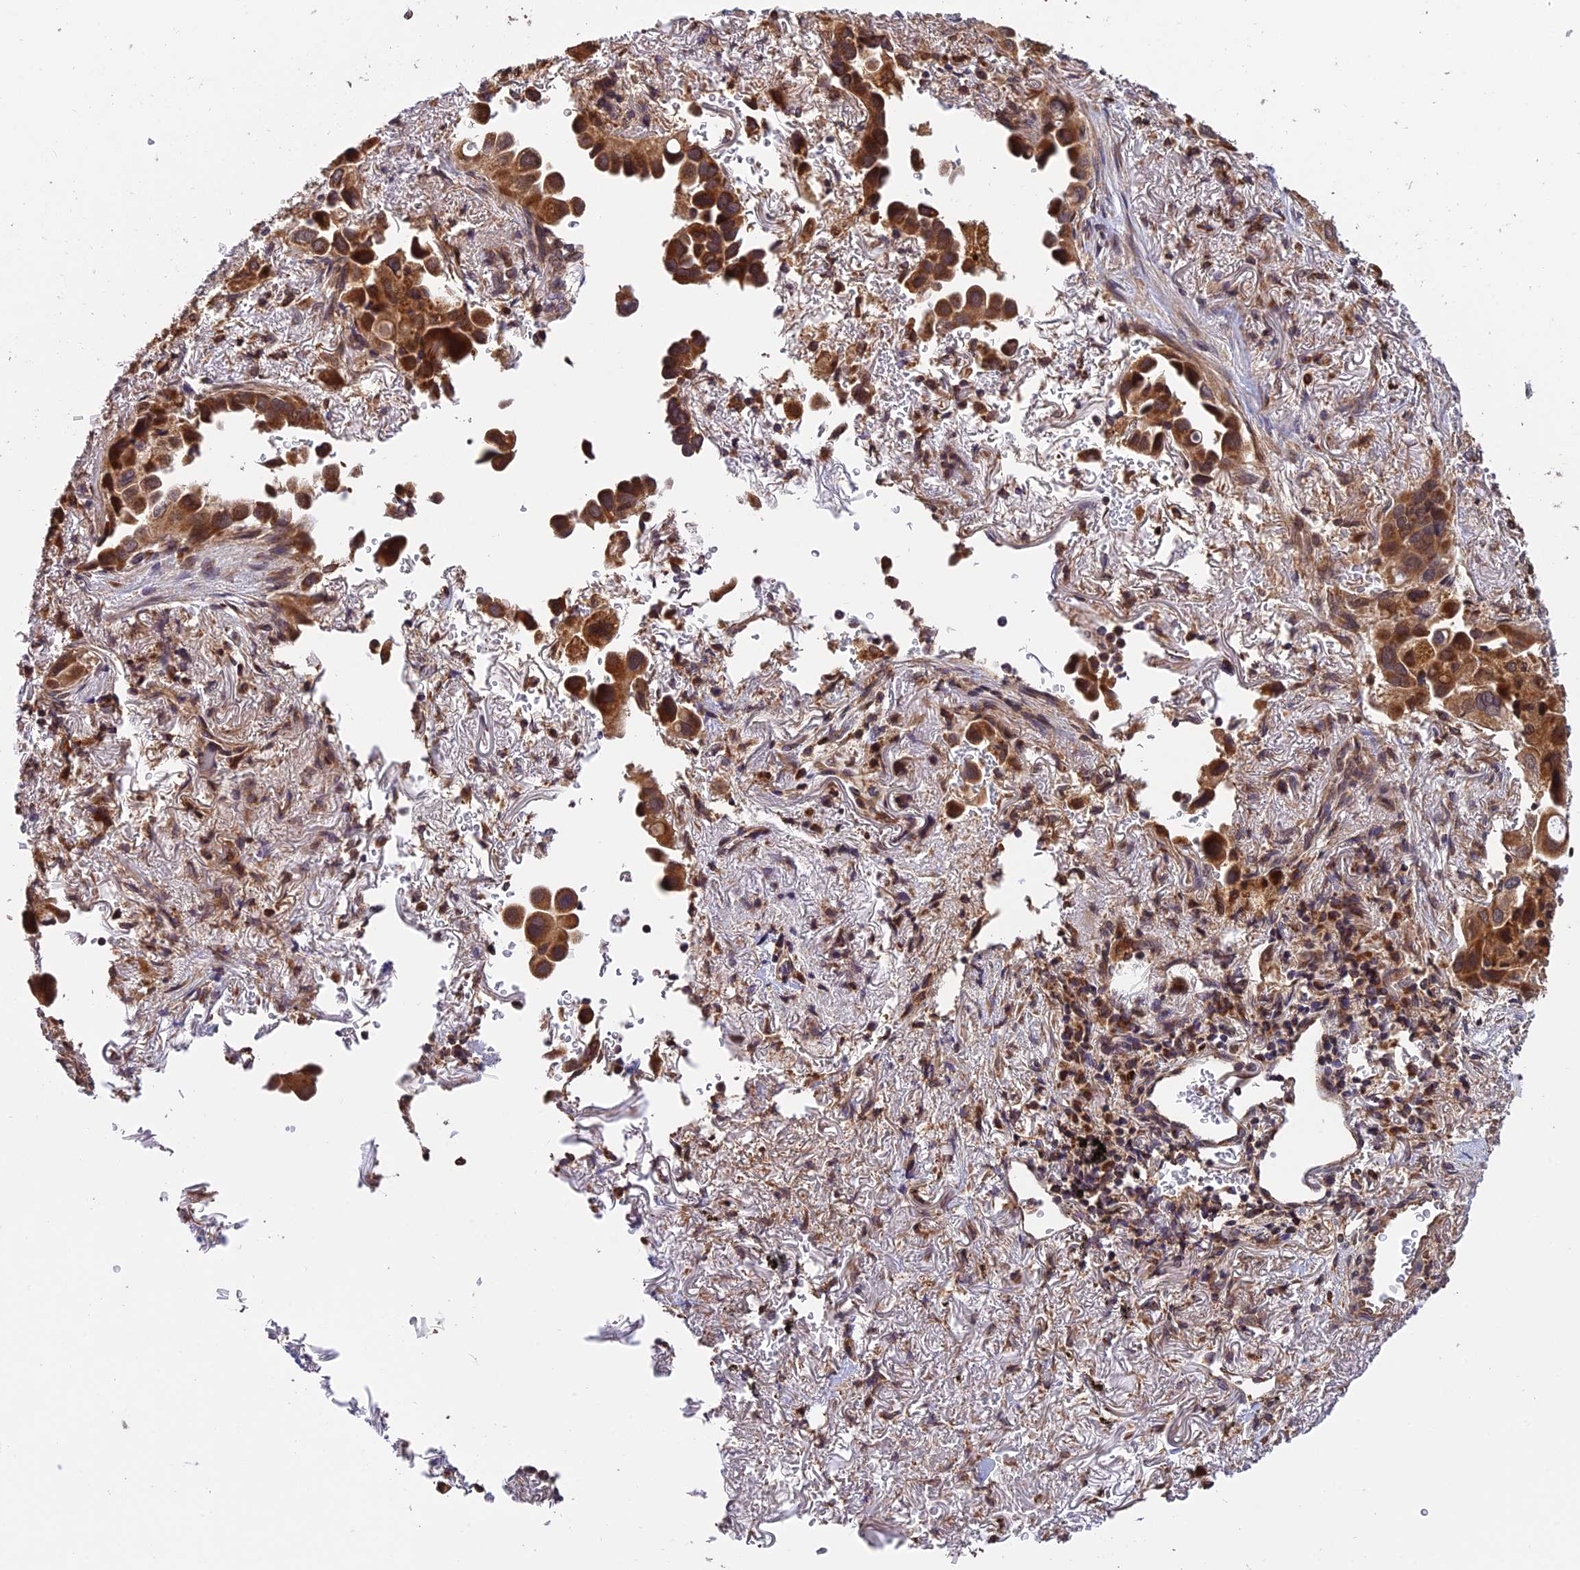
{"staining": {"intensity": "strong", "quantity": ">75%", "location": "cytoplasmic/membranous"}, "tissue": "lung cancer", "cell_type": "Tumor cells", "image_type": "cancer", "snomed": [{"axis": "morphology", "description": "Adenocarcinoma, NOS"}, {"axis": "topography", "description": "Lung"}], "caption": "Lung cancer (adenocarcinoma) tissue shows strong cytoplasmic/membranous staining in approximately >75% of tumor cells, visualized by immunohistochemistry.", "gene": "MNS1", "patient": {"sex": "female", "age": 76}}